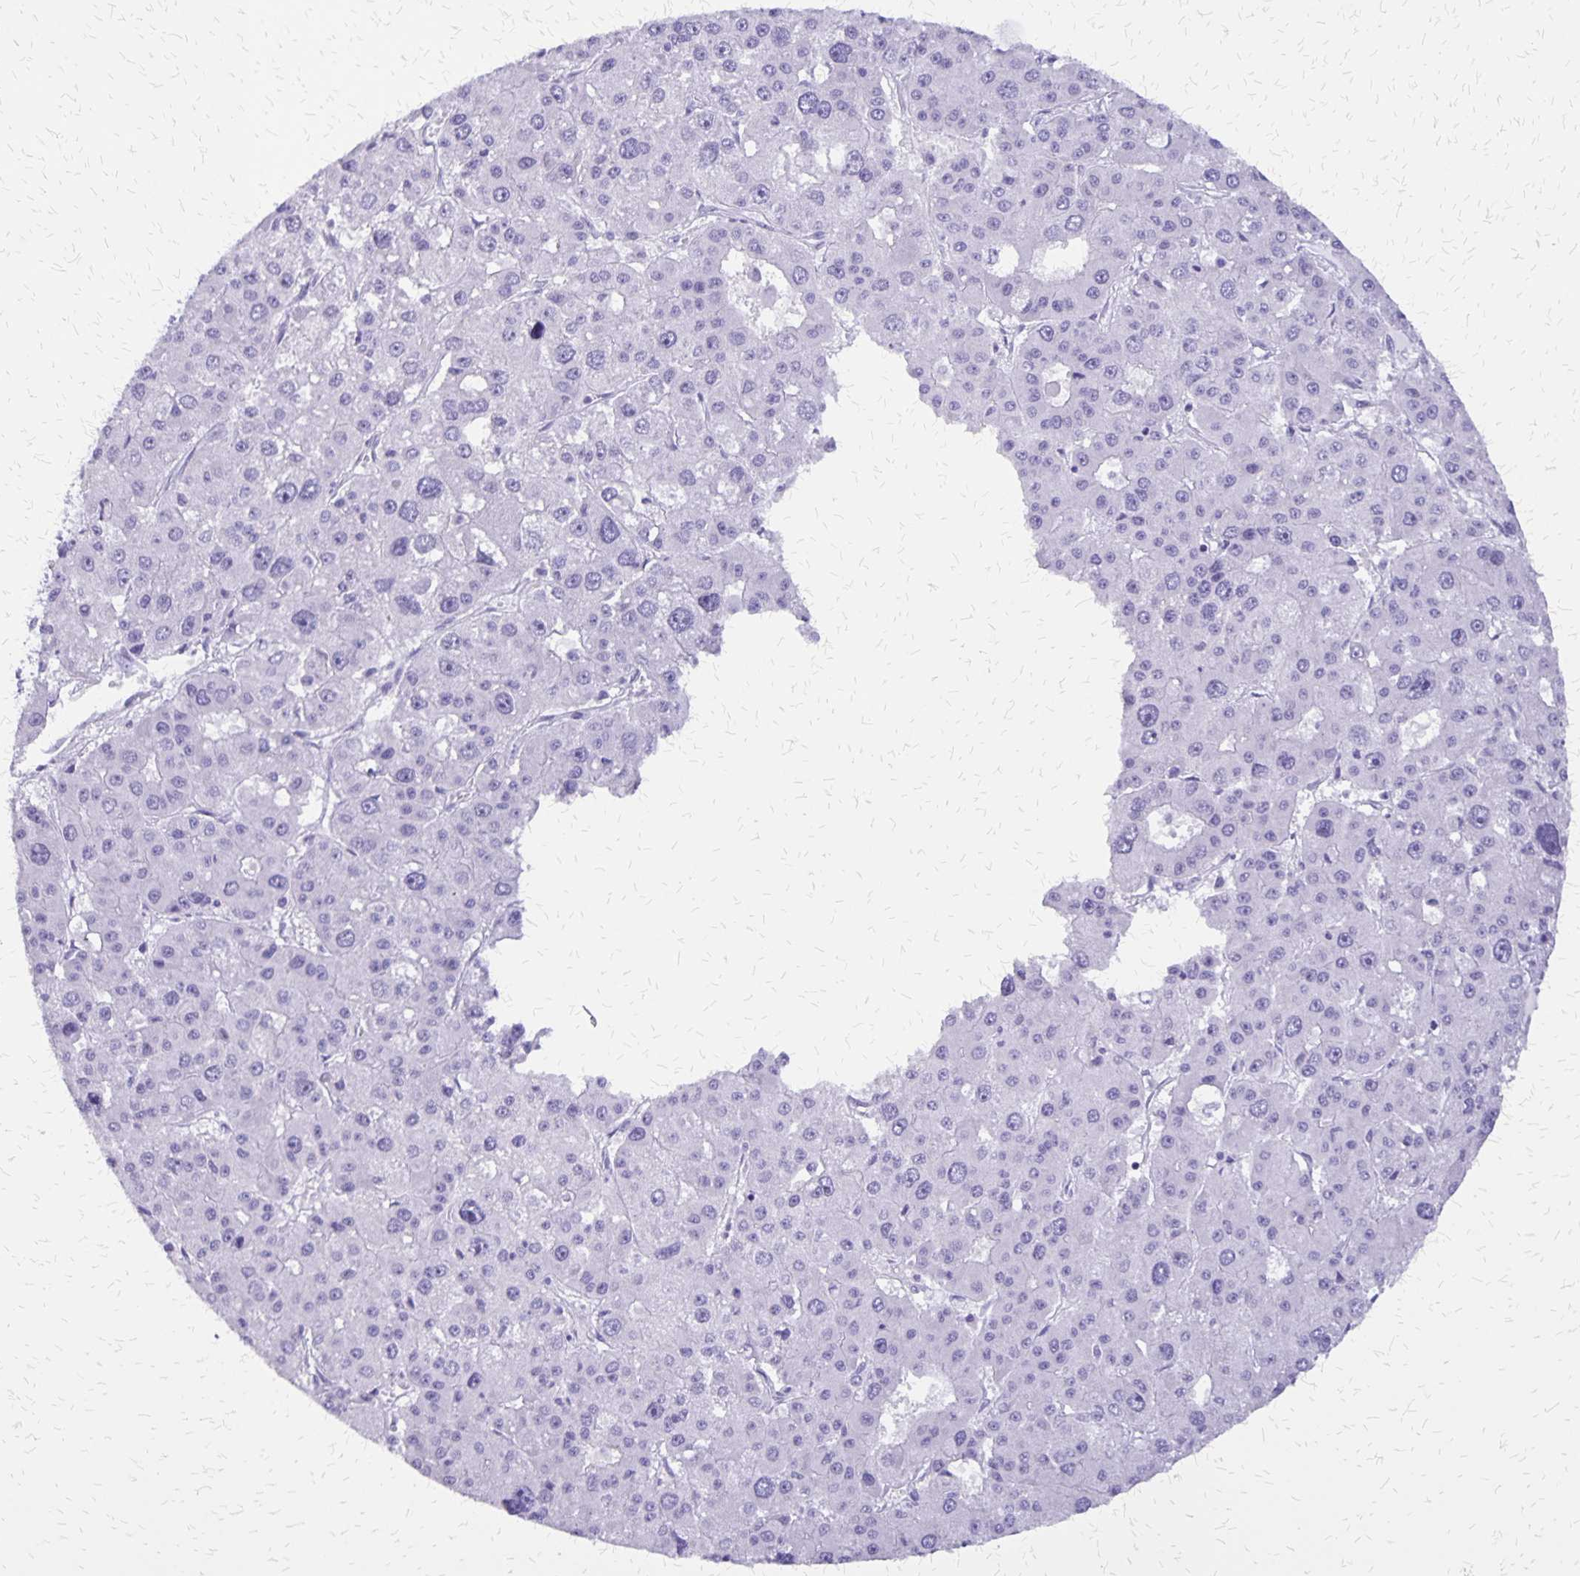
{"staining": {"intensity": "negative", "quantity": "none", "location": "none"}, "tissue": "liver cancer", "cell_type": "Tumor cells", "image_type": "cancer", "snomed": [{"axis": "morphology", "description": "Carcinoma, Hepatocellular, NOS"}, {"axis": "topography", "description": "Liver"}], "caption": "Tumor cells show no significant protein staining in liver cancer (hepatocellular carcinoma). The staining is performed using DAB (3,3'-diaminobenzidine) brown chromogen with nuclei counter-stained in using hematoxylin.", "gene": "SLC13A2", "patient": {"sex": "male", "age": 73}}